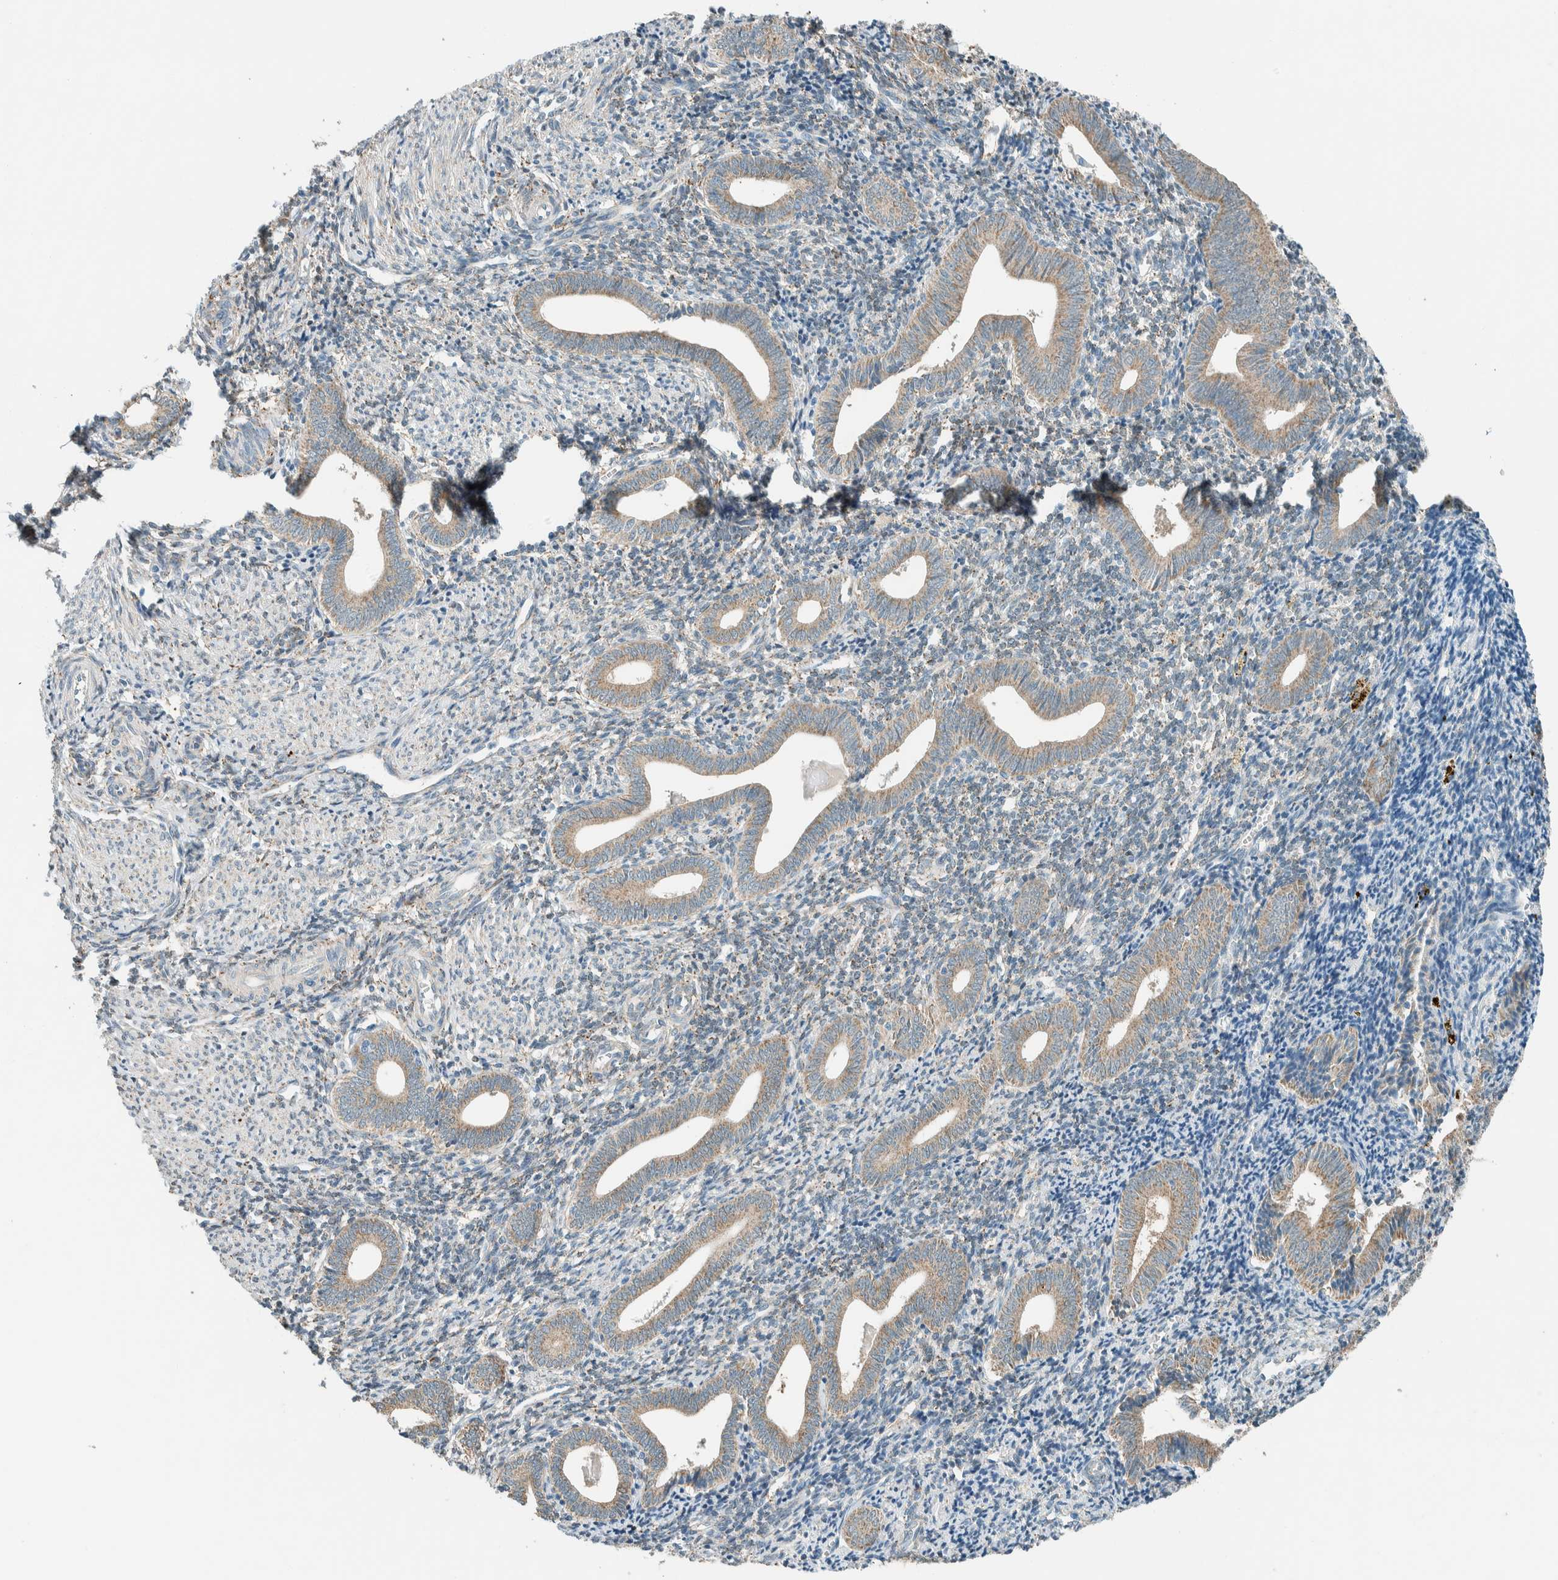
{"staining": {"intensity": "weak", "quantity": "25%-75%", "location": "cytoplasmic/membranous"}, "tissue": "endometrium", "cell_type": "Cells in endometrial stroma", "image_type": "normal", "snomed": [{"axis": "morphology", "description": "Normal tissue, NOS"}, {"axis": "topography", "description": "Uterus"}, {"axis": "topography", "description": "Endometrium"}], "caption": "Normal endometrium demonstrates weak cytoplasmic/membranous staining in approximately 25%-75% of cells in endometrial stroma, visualized by immunohistochemistry. The staining was performed using DAB (3,3'-diaminobenzidine), with brown indicating positive protein expression. Nuclei are stained blue with hematoxylin.", "gene": "ALDH7A1", "patient": {"sex": "female", "age": 33}}